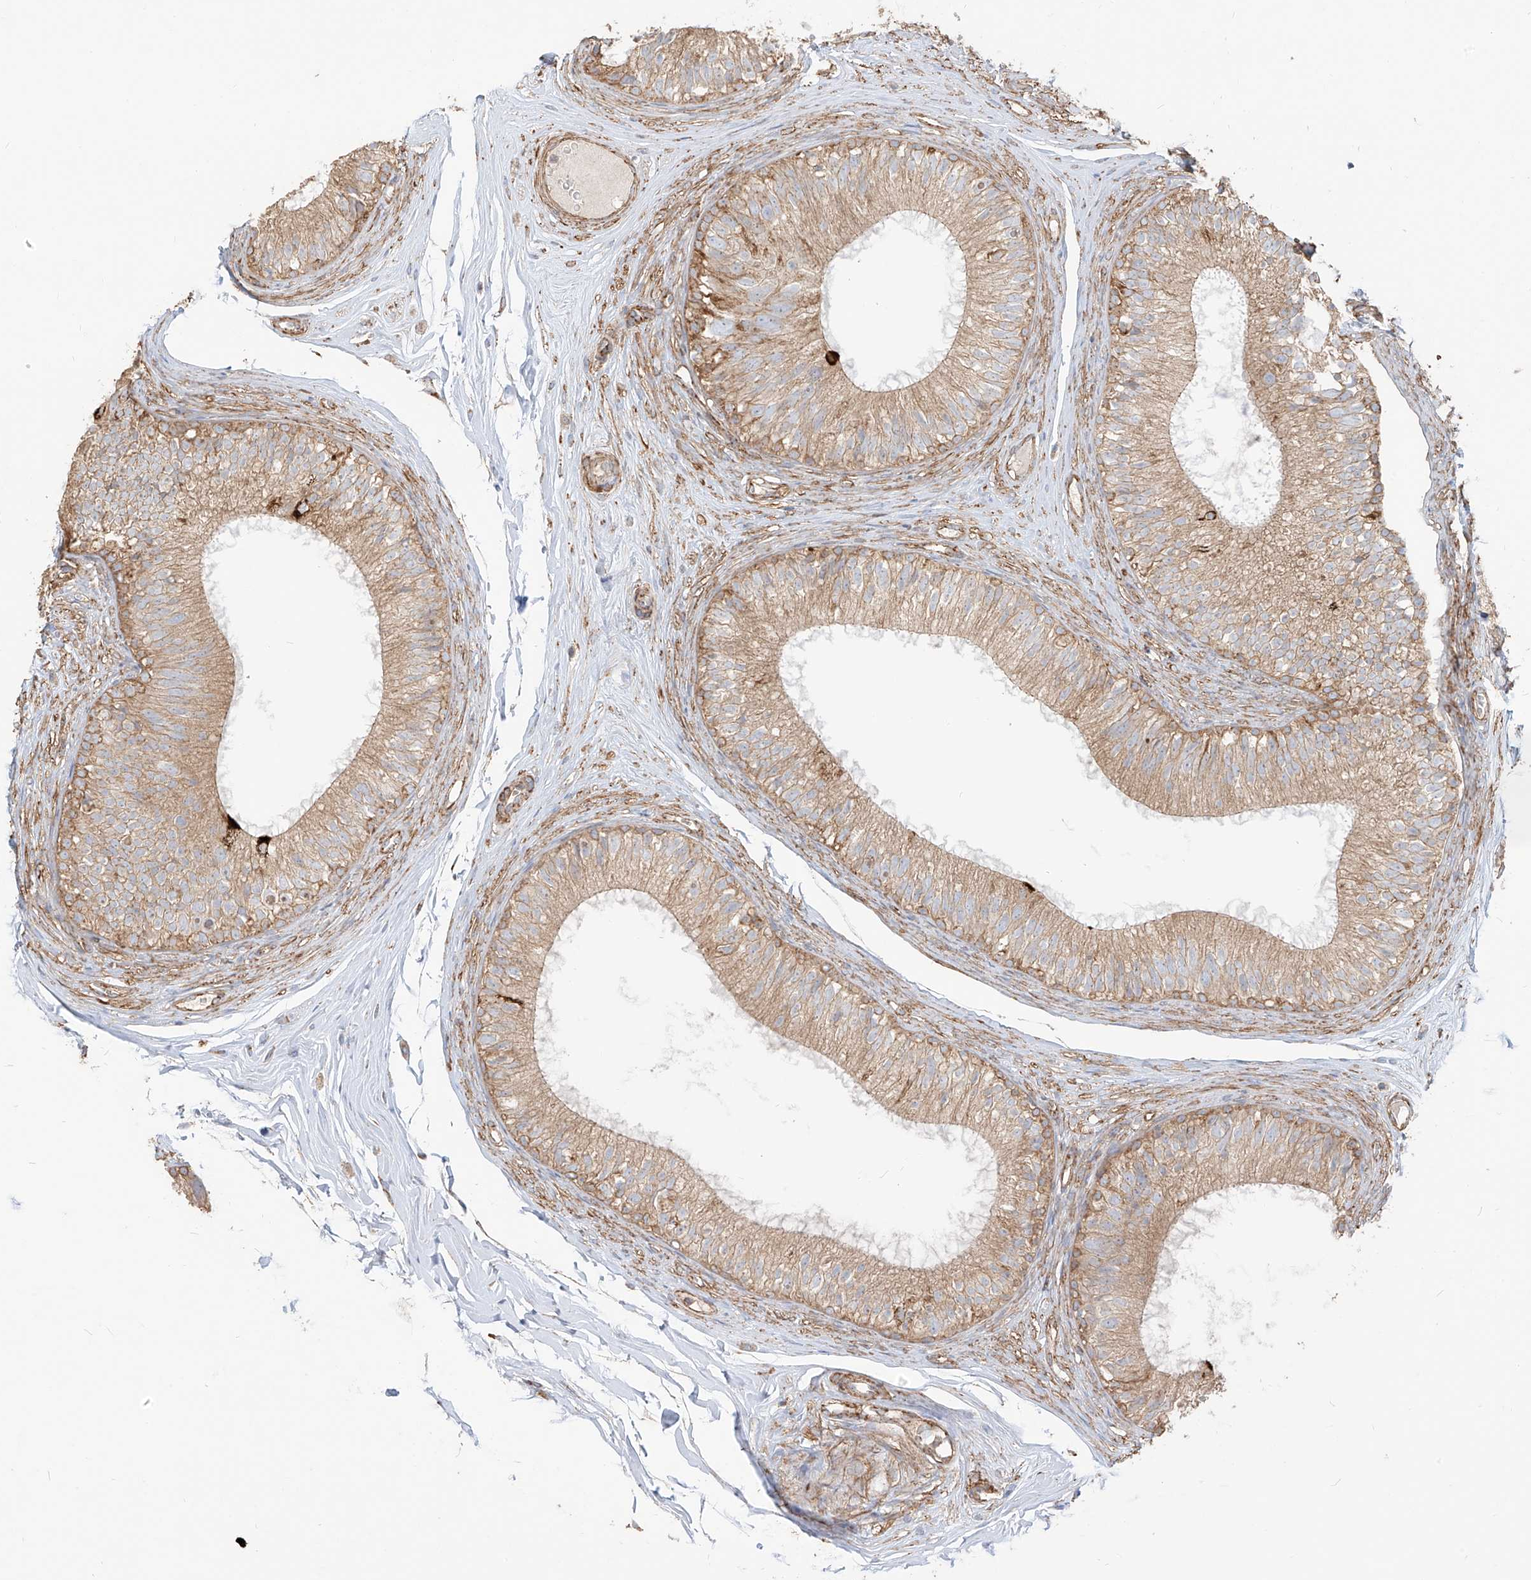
{"staining": {"intensity": "weak", "quantity": ">75%", "location": "cytoplasmic/membranous"}, "tissue": "epididymis", "cell_type": "Glandular cells", "image_type": "normal", "snomed": [{"axis": "morphology", "description": "Normal tissue, NOS"}, {"axis": "morphology", "description": "Seminoma in situ"}, {"axis": "topography", "description": "Testis"}, {"axis": "topography", "description": "Epididymis"}], "caption": "Protein expression by immunohistochemistry (IHC) displays weak cytoplasmic/membranous positivity in about >75% of glandular cells in benign epididymis. (Brightfield microscopy of DAB IHC at high magnification).", "gene": "PLCL1", "patient": {"sex": "male", "age": 28}}